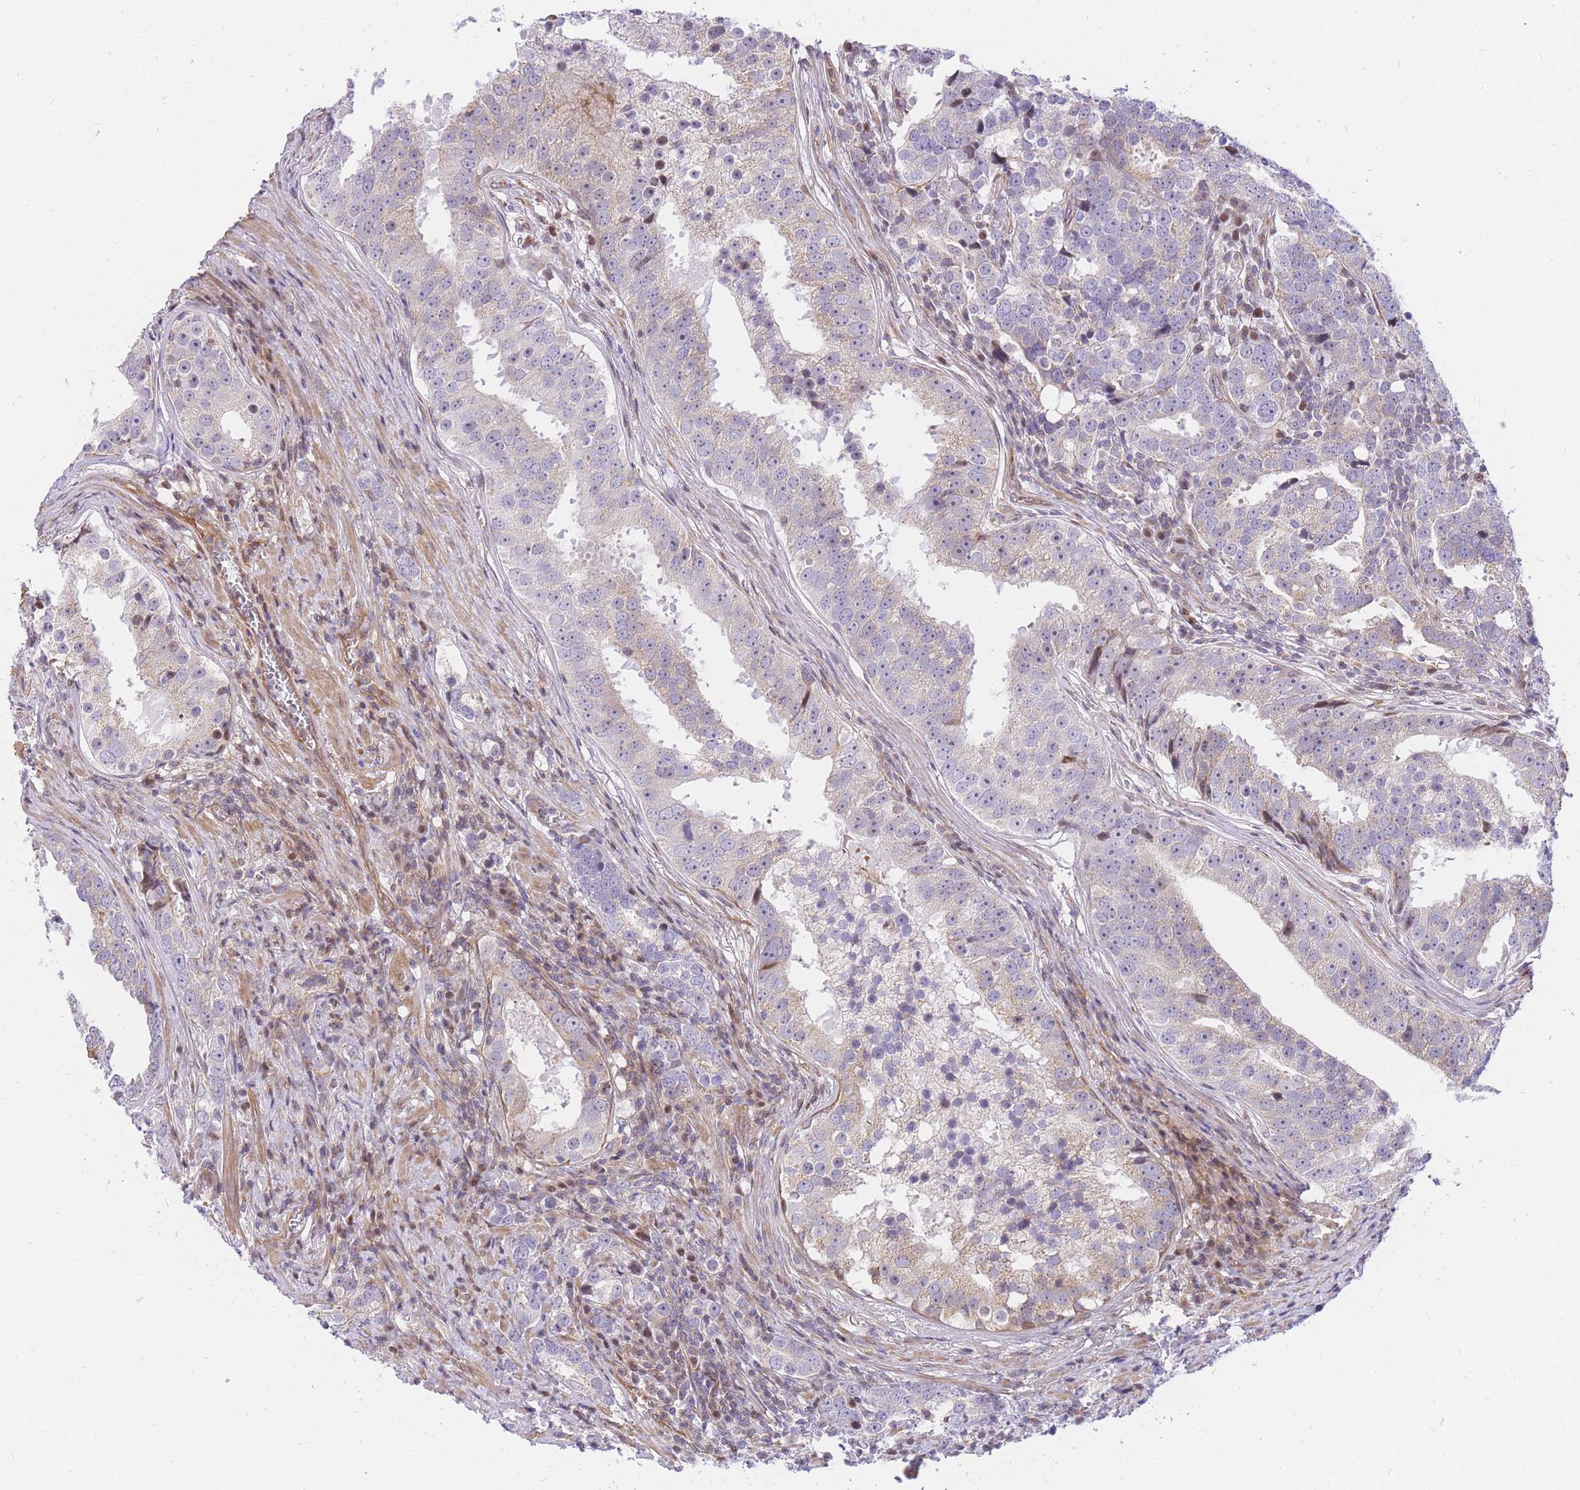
{"staining": {"intensity": "negative", "quantity": "none", "location": "none"}, "tissue": "prostate cancer", "cell_type": "Tumor cells", "image_type": "cancer", "snomed": [{"axis": "morphology", "description": "Adenocarcinoma, High grade"}, {"axis": "topography", "description": "Prostate"}], "caption": "Immunohistochemistry histopathology image of prostate cancer stained for a protein (brown), which reveals no positivity in tumor cells.", "gene": "S100PBP", "patient": {"sex": "male", "age": 71}}